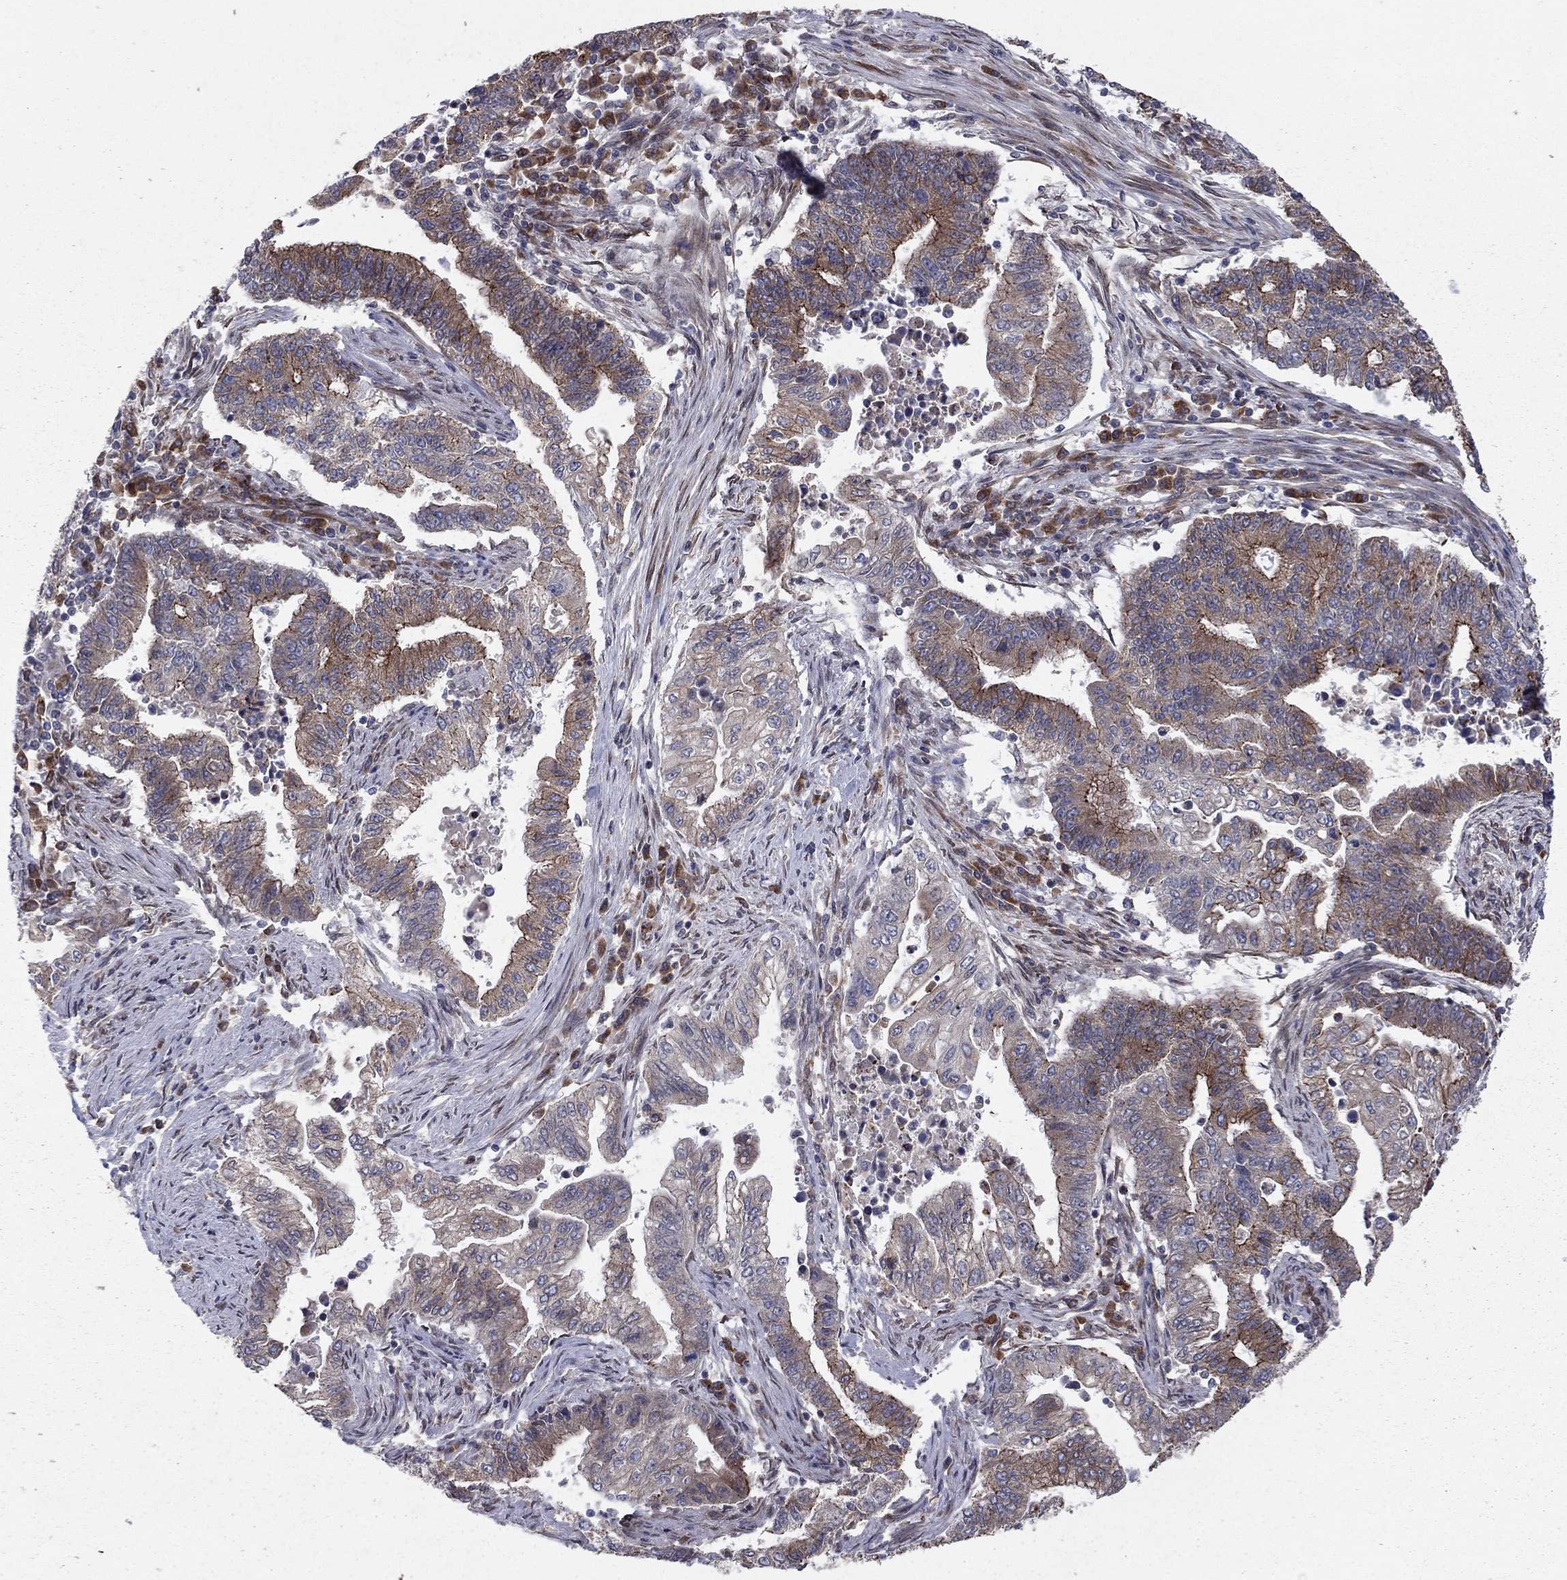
{"staining": {"intensity": "strong", "quantity": "25%-75%", "location": "cytoplasmic/membranous"}, "tissue": "endometrial cancer", "cell_type": "Tumor cells", "image_type": "cancer", "snomed": [{"axis": "morphology", "description": "Adenocarcinoma, NOS"}, {"axis": "topography", "description": "Uterus"}, {"axis": "topography", "description": "Endometrium"}], "caption": "Endometrial cancer (adenocarcinoma) stained with a brown dye exhibits strong cytoplasmic/membranous positive positivity in approximately 25%-75% of tumor cells.", "gene": "YIF1A", "patient": {"sex": "female", "age": 54}}